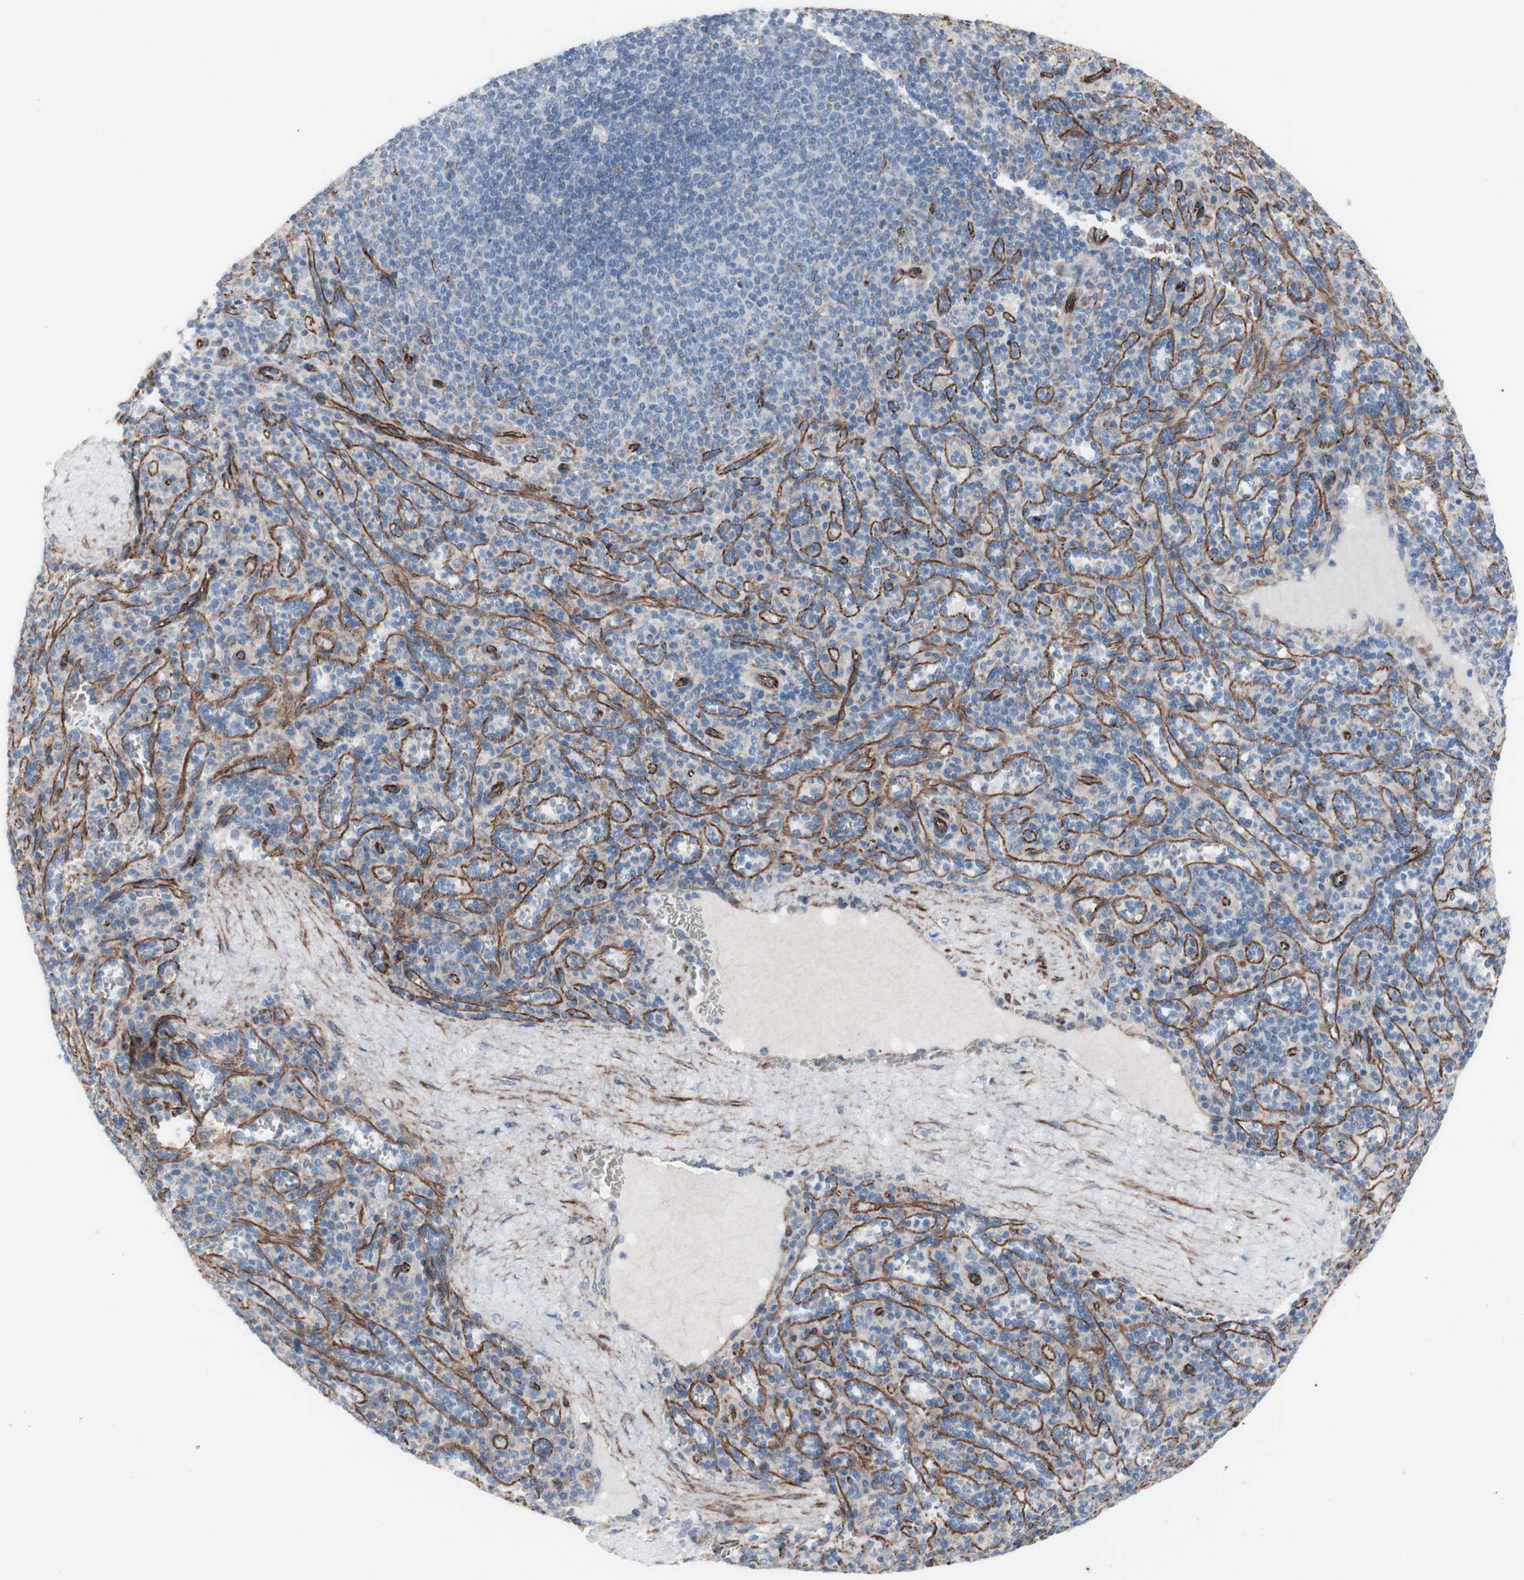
{"staining": {"intensity": "weak", "quantity": "<25%", "location": "cytoplasmic/membranous"}, "tissue": "spleen", "cell_type": "Cells in red pulp", "image_type": "normal", "snomed": [{"axis": "morphology", "description": "Normal tissue, NOS"}, {"axis": "topography", "description": "Spleen"}], "caption": "A micrograph of spleen stained for a protein exhibits no brown staining in cells in red pulp. (Brightfield microscopy of DAB IHC at high magnification).", "gene": "AGPAT5", "patient": {"sex": "male", "age": 36}}